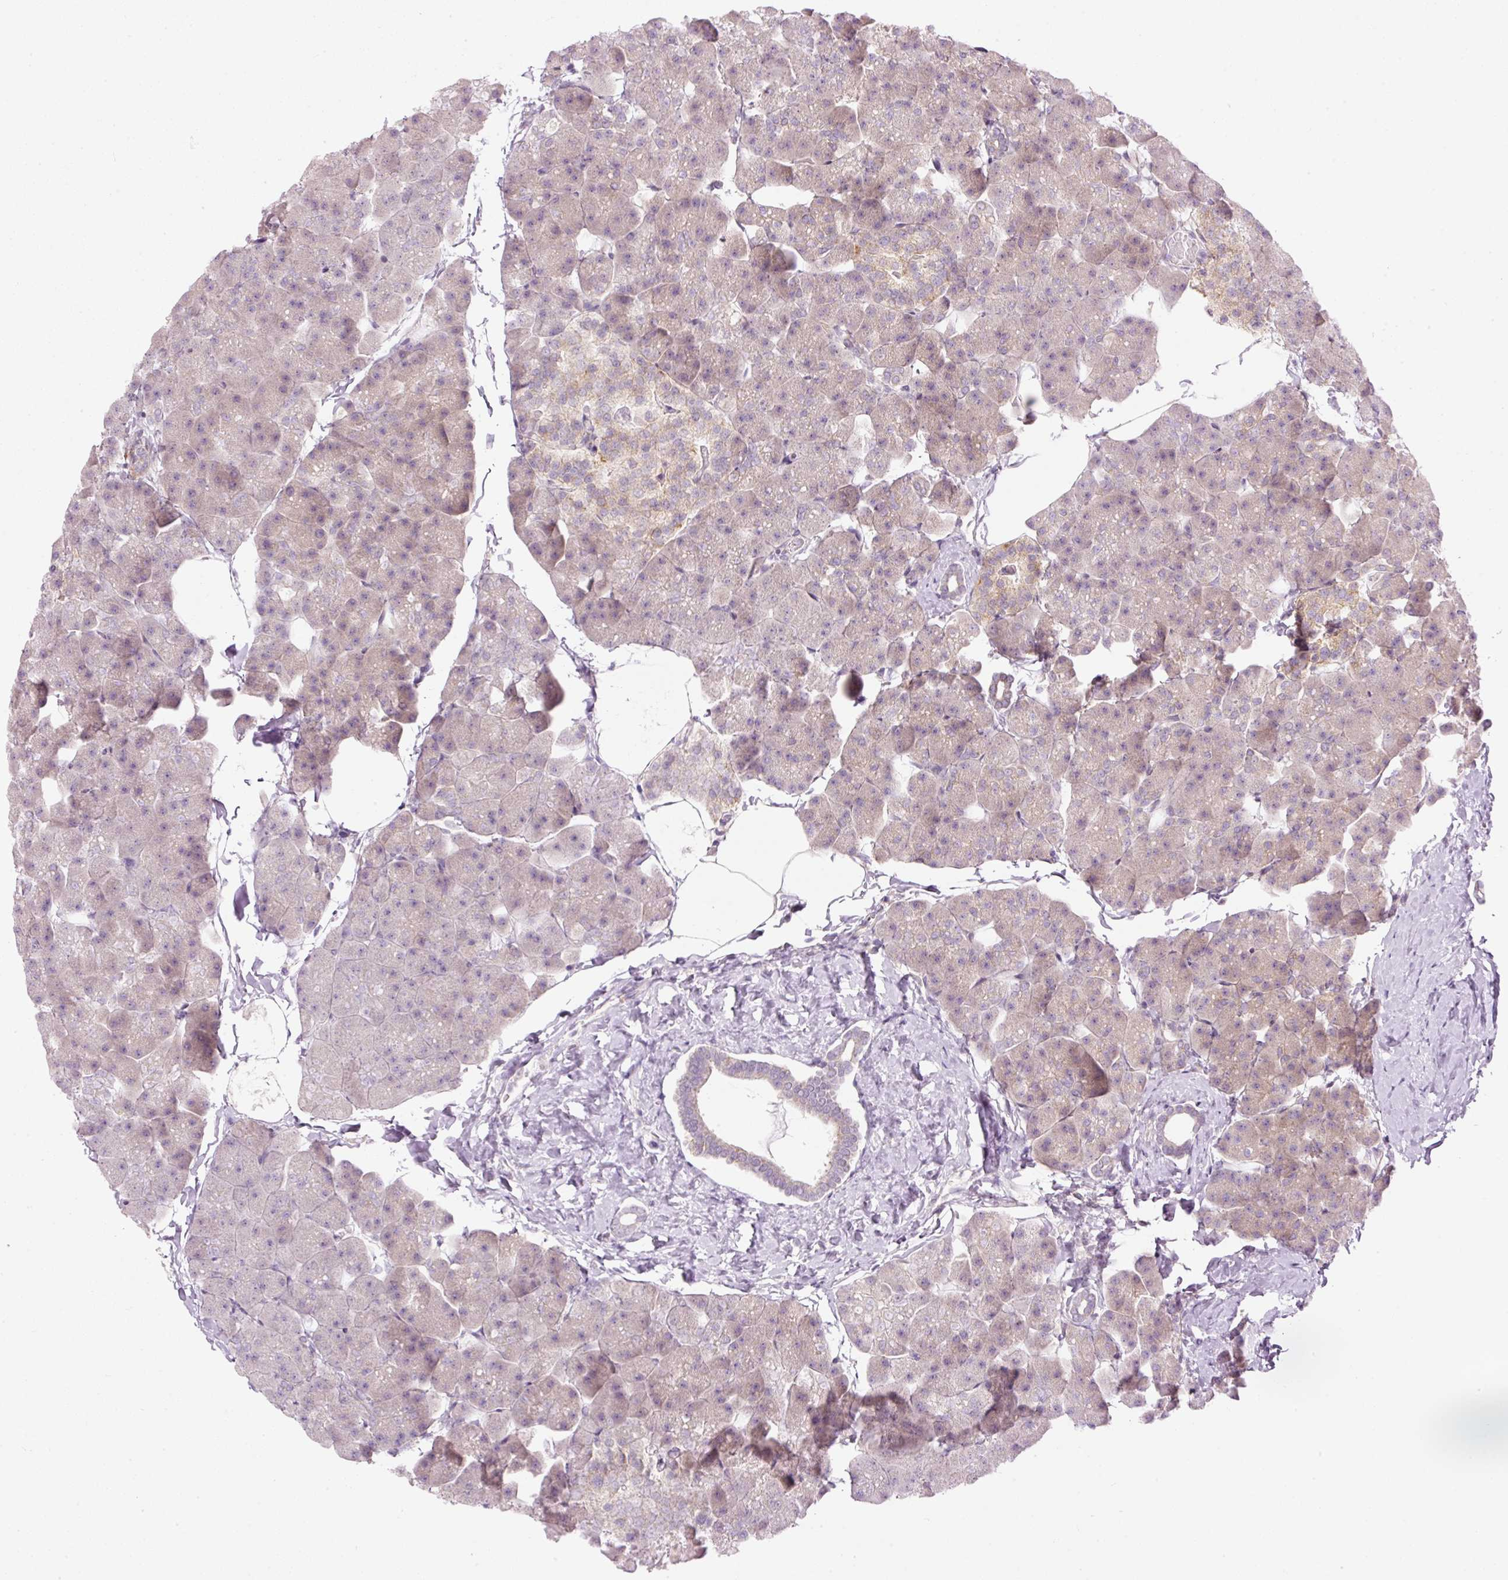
{"staining": {"intensity": "weak", "quantity": "25%-75%", "location": "cytoplasmic/membranous"}, "tissue": "pancreas", "cell_type": "Exocrine glandular cells", "image_type": "normal", "snomed": [{"axis": "morphology", "description": "Normal tissue, NOS"}, {"axis": "topography", "description": "Pancreas"}], "caption": "Protein expression analysis of unremarkable human pancreas reveals weak cytoplasmic/membranous expression in about 25%-75% of exocrine glandular cells. (Stains: DAB (3,3'-diaminobenzidine) in brown, nuclei in blue, Microscopy: brightfield microscopy at high magnification).", "gene": "MZT2A", "patient": {"sex": "male", "age": 35}}